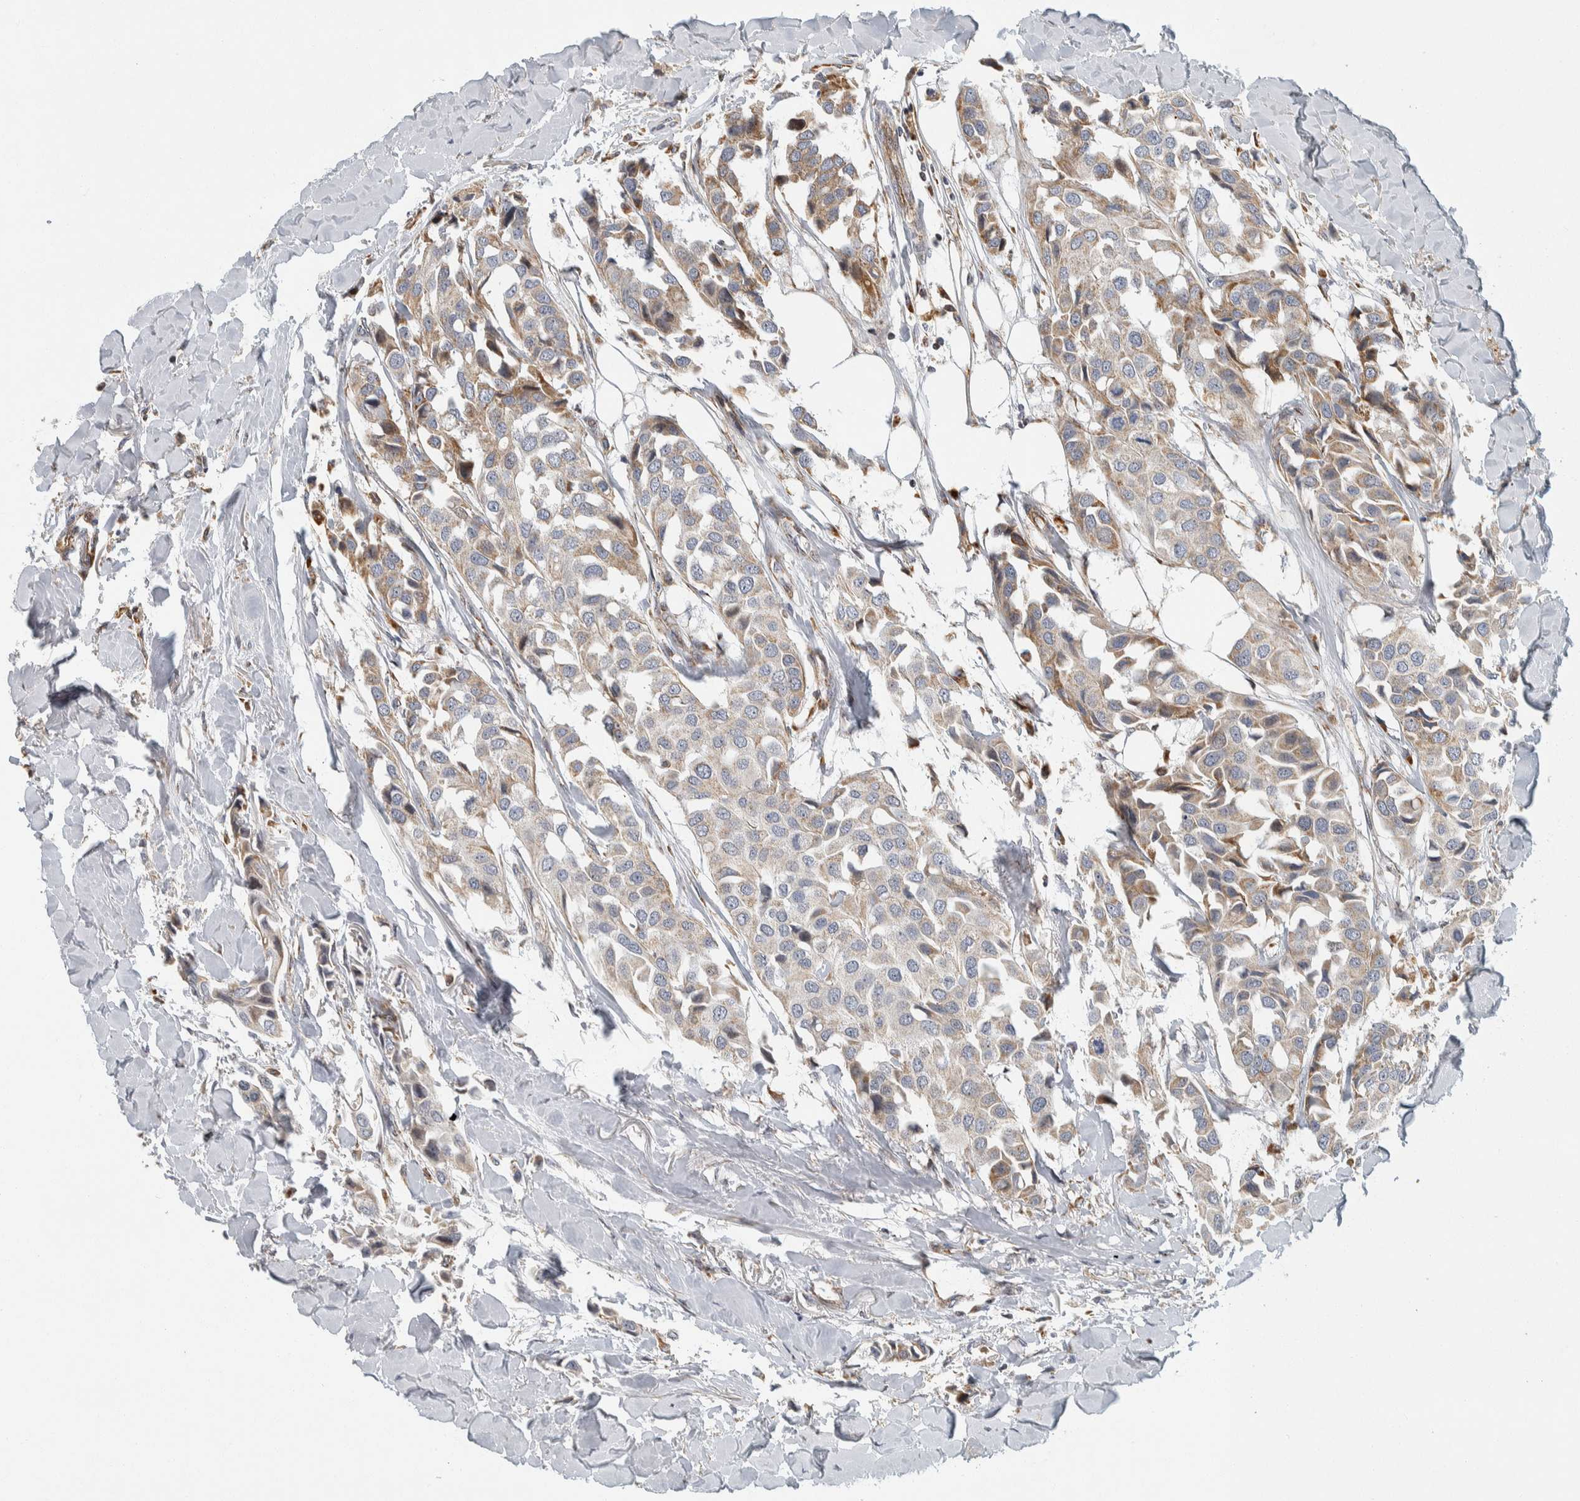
{"staining": {"intensity": "moderate", "quantity": "<25%", "location": "cytoplasmic/membranous"}, "tissue": "breast cancer", "cell_type": "Tumor cells", "image_type": "cancer", "snomed": [{"axis": "morphology", "description": "Duct carcinoma"}, {"axis": "topography", "description": "Breast"}], "caption": "IHC histopathology image of neoplastic tissue: human breast cancer (intraductal carcinoma) stained using immunohistochemistry (IHC) reveals low levels of moderate protein expression localized specifically in the cytoplasmic/membranous of tumor cells, appearing as a cytoplasmic/membranous brown color.", "gene": "AFP", "patient": {"sex": "female", "age": 80}}